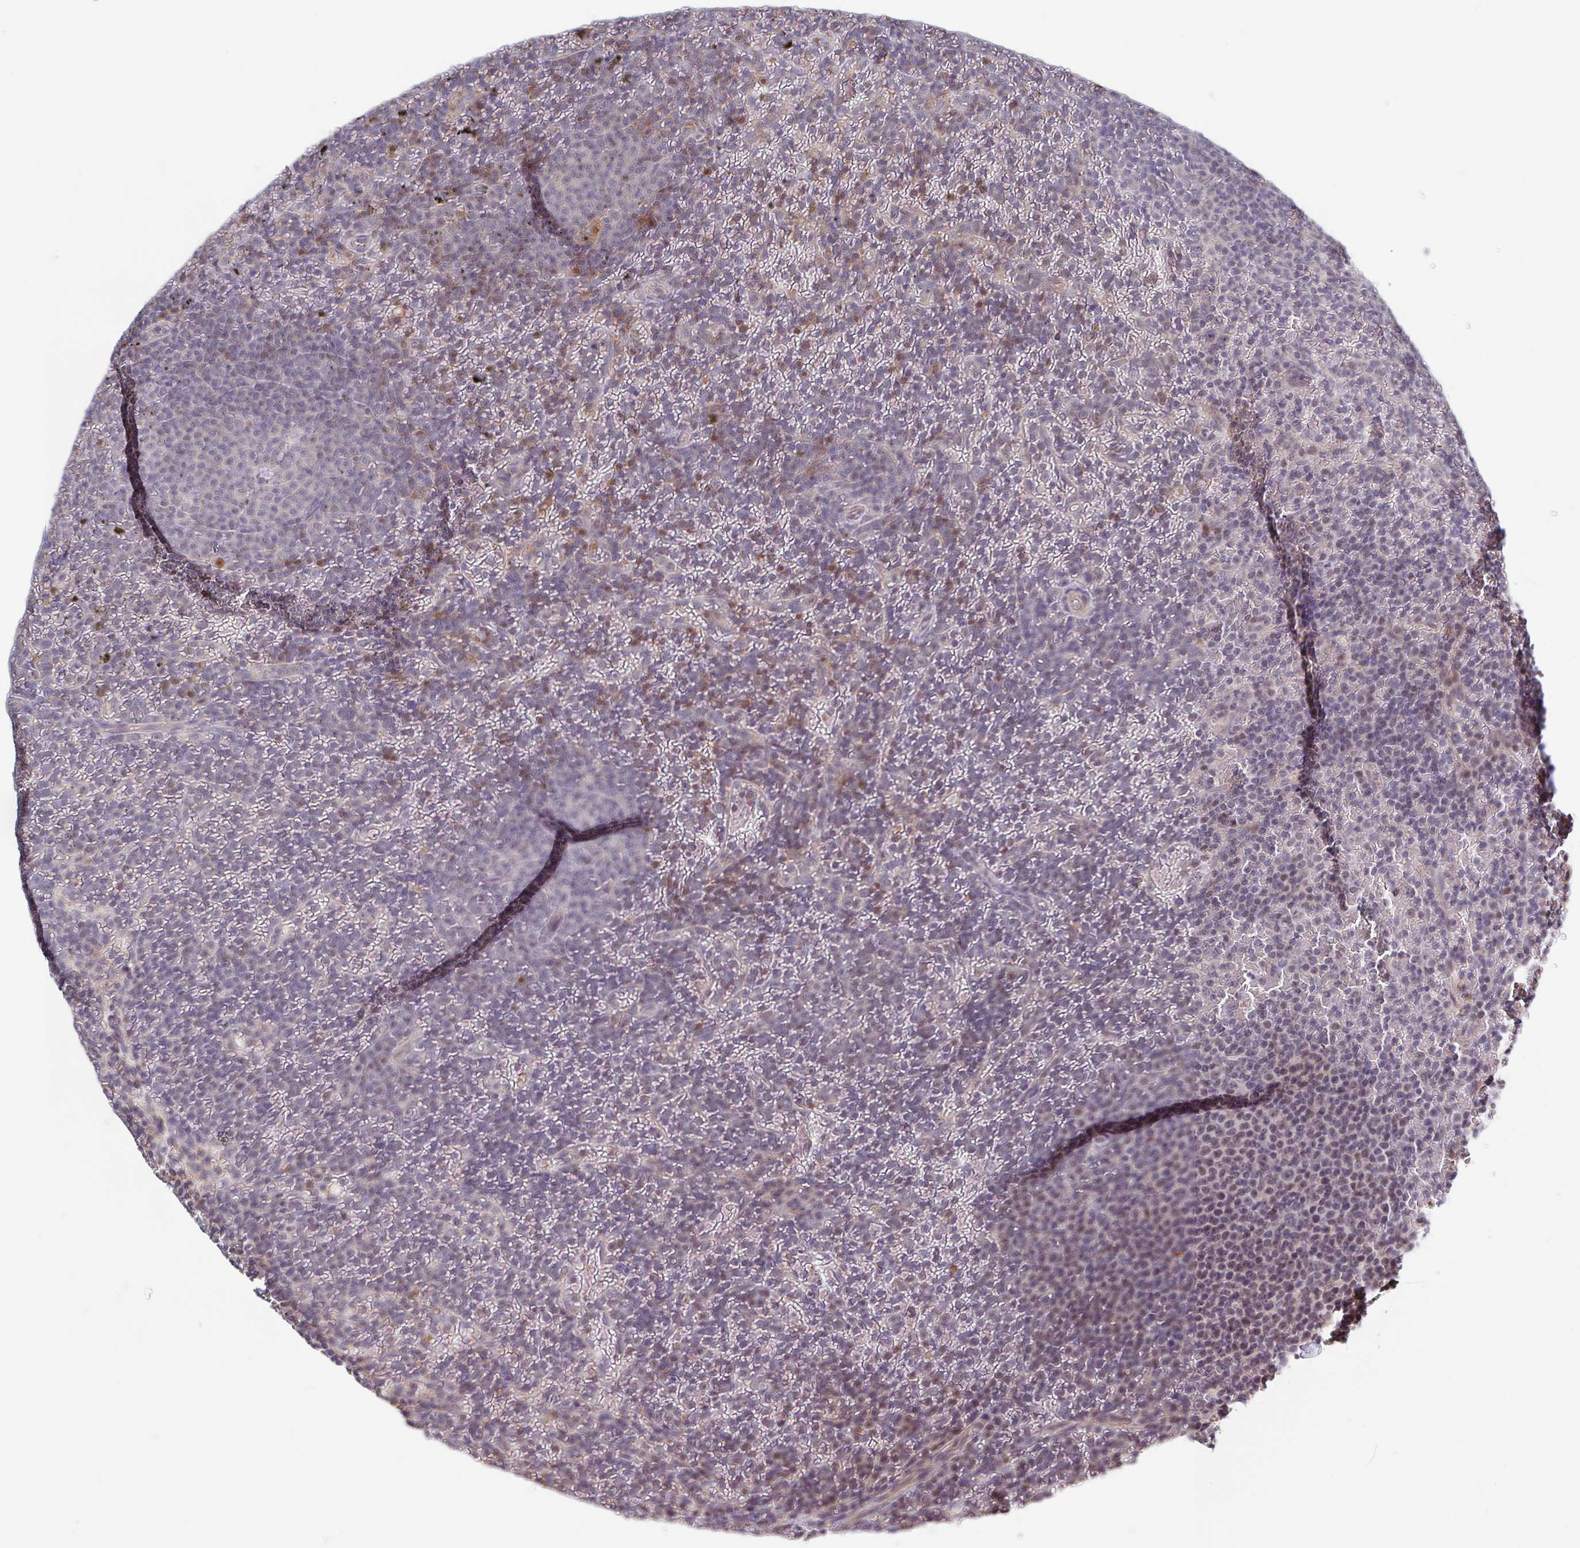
{"staining": {"intensity": "negative", "quantity": "none", "location": "none"}, "tissue": "lymphoma", "cell_type": "Tumor cells", "image_type": "cancer", "snomed": [{"axis": "morphology", "description": "Malignant lymphoma, non-Hodgkin's type, Low grade"}, {"axis": "topography", "description": "Spleen"}], "caption": "This is an immunohistochemistry histopathology image of human lymphoma. There is no positivity in tumor cells.", "gene": "LRRC38", "patient": {"sex": "female", "age": 77}}